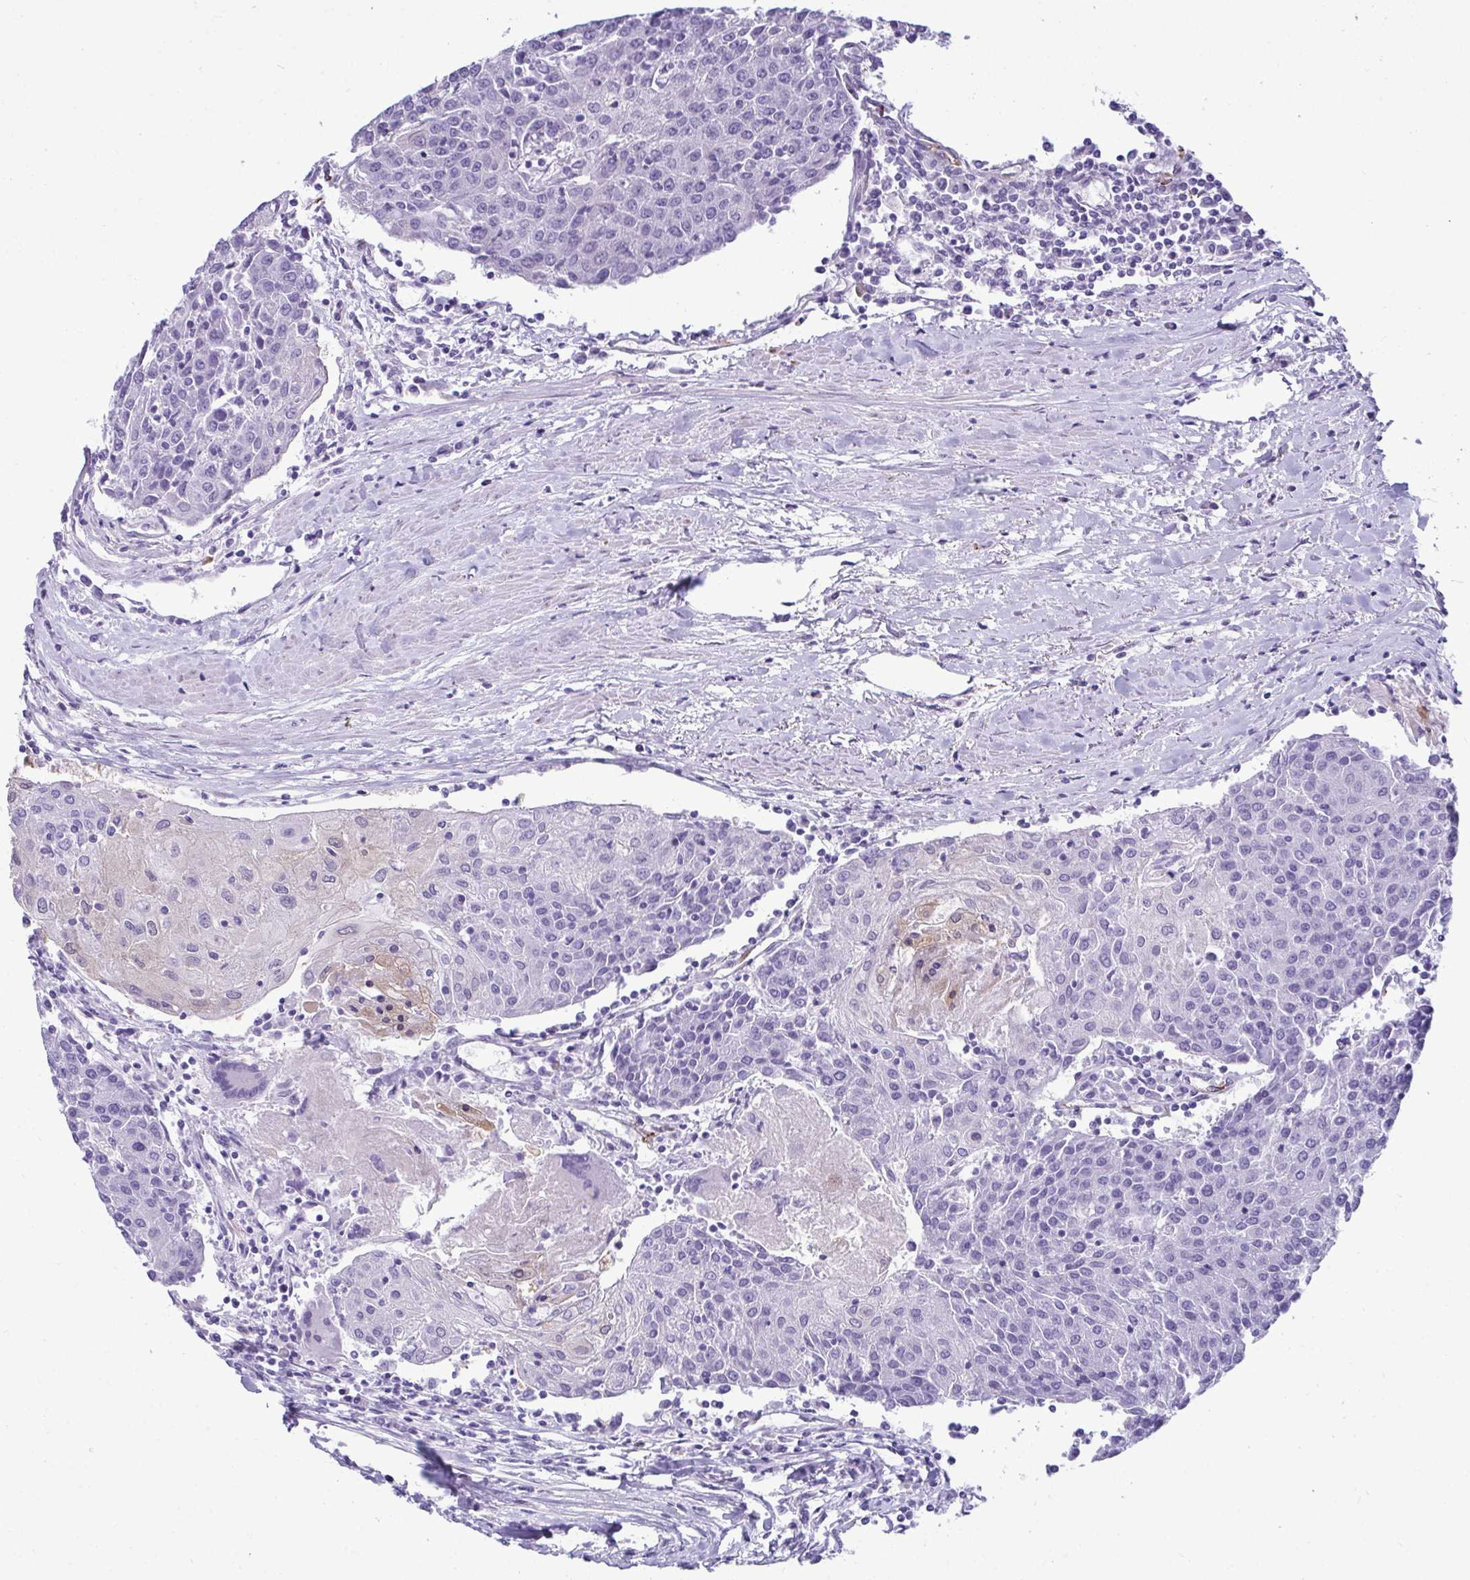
{"staining": {"intensity": "negative", "quantity": "none", "location": "none"}, "tissue": "urothelial cancer", "cell_type": "Tumor cells", "image_type": "cancer", "snomed": [{"axis": "morphology", "description": "Urothelial carcinoma, High grade"}, {"axis": "topography", "description": "Urinary bladder"}], "caption": "A histopathology image of urothelial carcinoma (high-grade) stained for a protein demonstrates no brown staining in tumor cells.", "gene": "SERPINI1", "patient": {"sex": "female", "age": 85}}